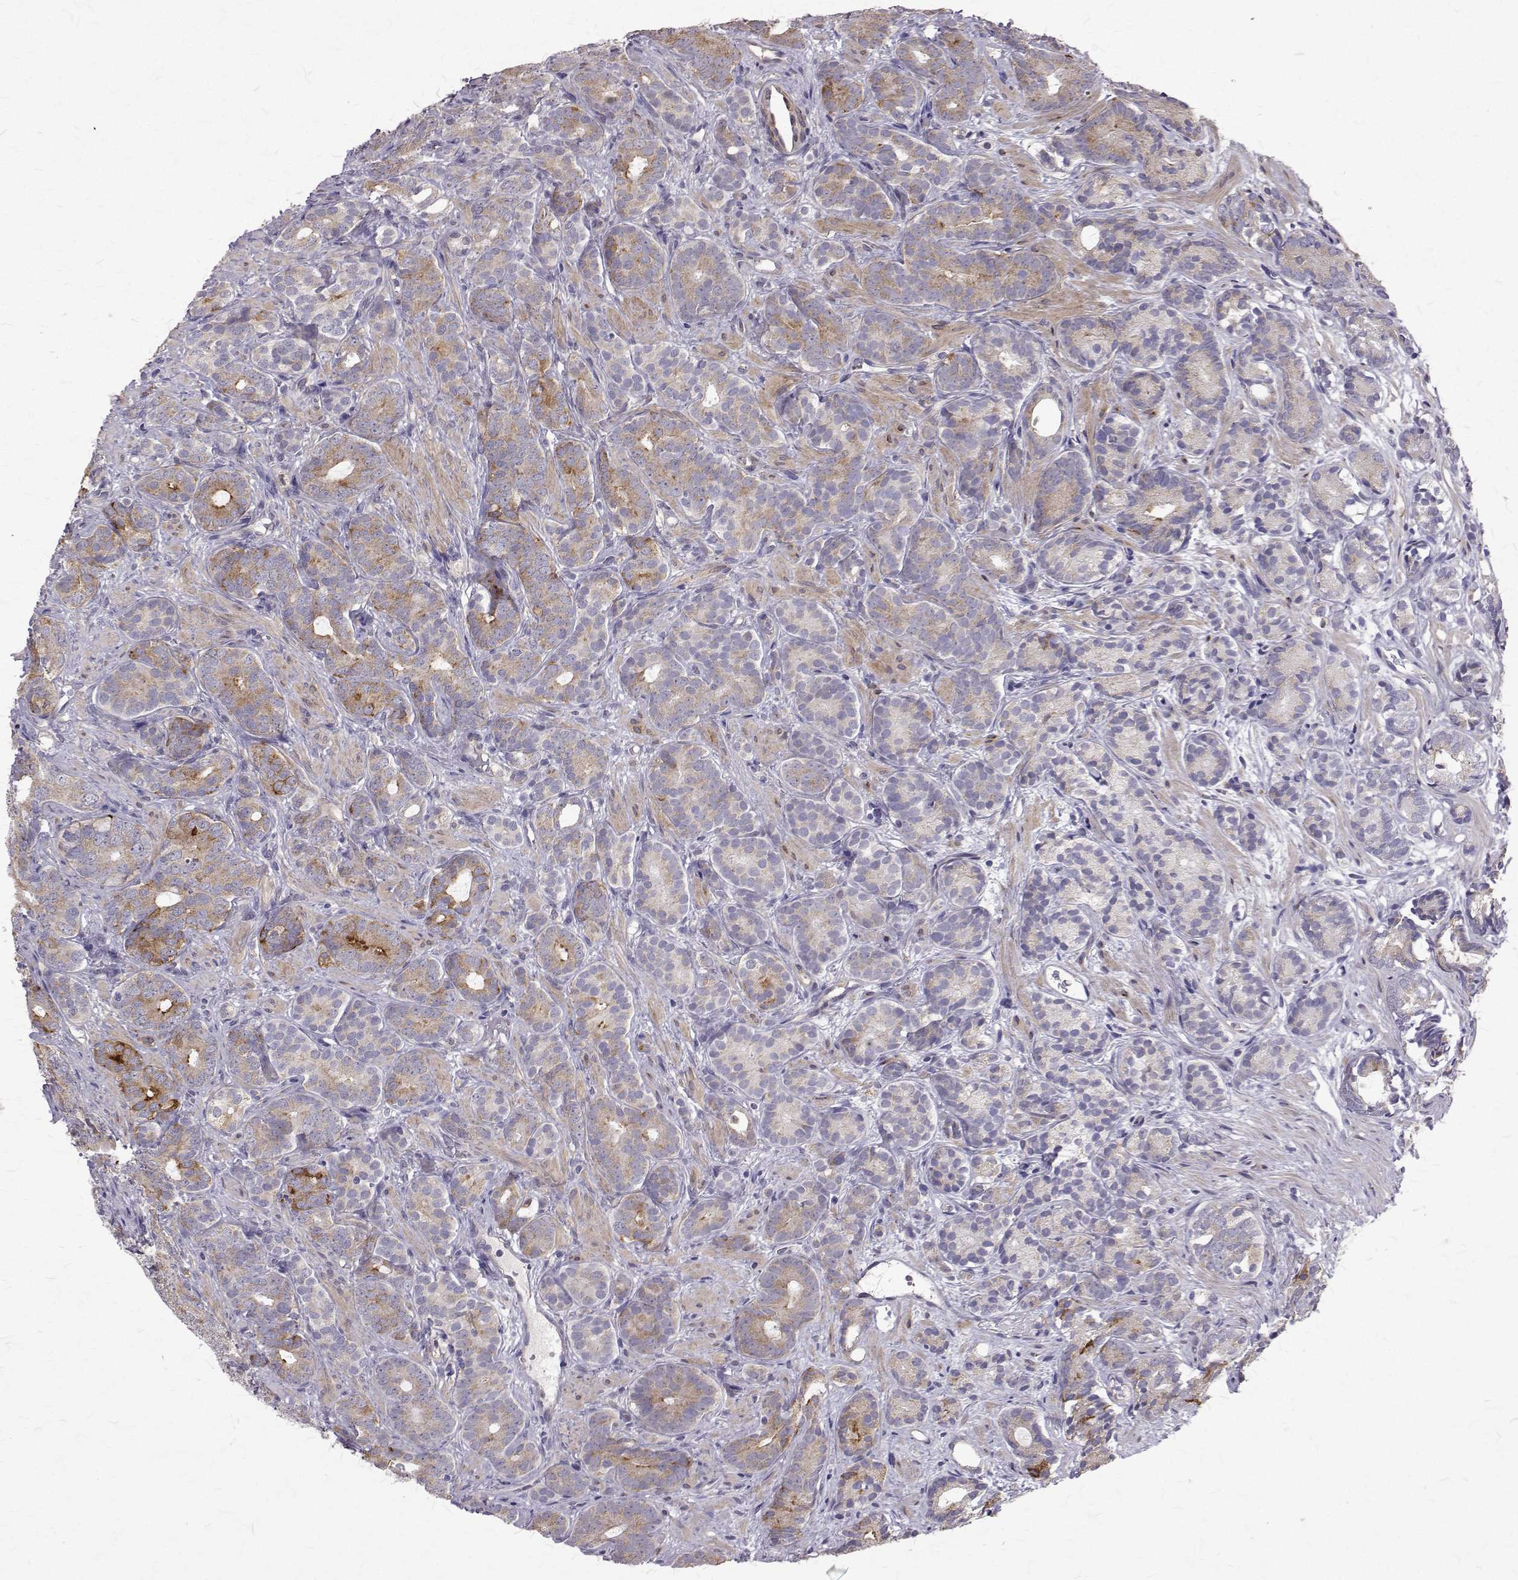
{"staining": {"intensity": "weak", "quantity": "25%-75%", "location": "cytoplasmic/membranous"}, "tissue": "prostate cancer", "cell_type": "Tumor cells", "image_type": "cancer", "snomed": [{"axis": "morphology", "description": "Adenocarcinoma, High grade"}, {"axis": "topography", "description": "Prostate"}], "caption": "A brown stain labels weak cytoplasmic/membranous expression of a protein in human prostate cancer (high-grade adenocarcinoma) tumor cells.", "gene": "CCDC89", "patient": {"sex": "male", "age": 84}}